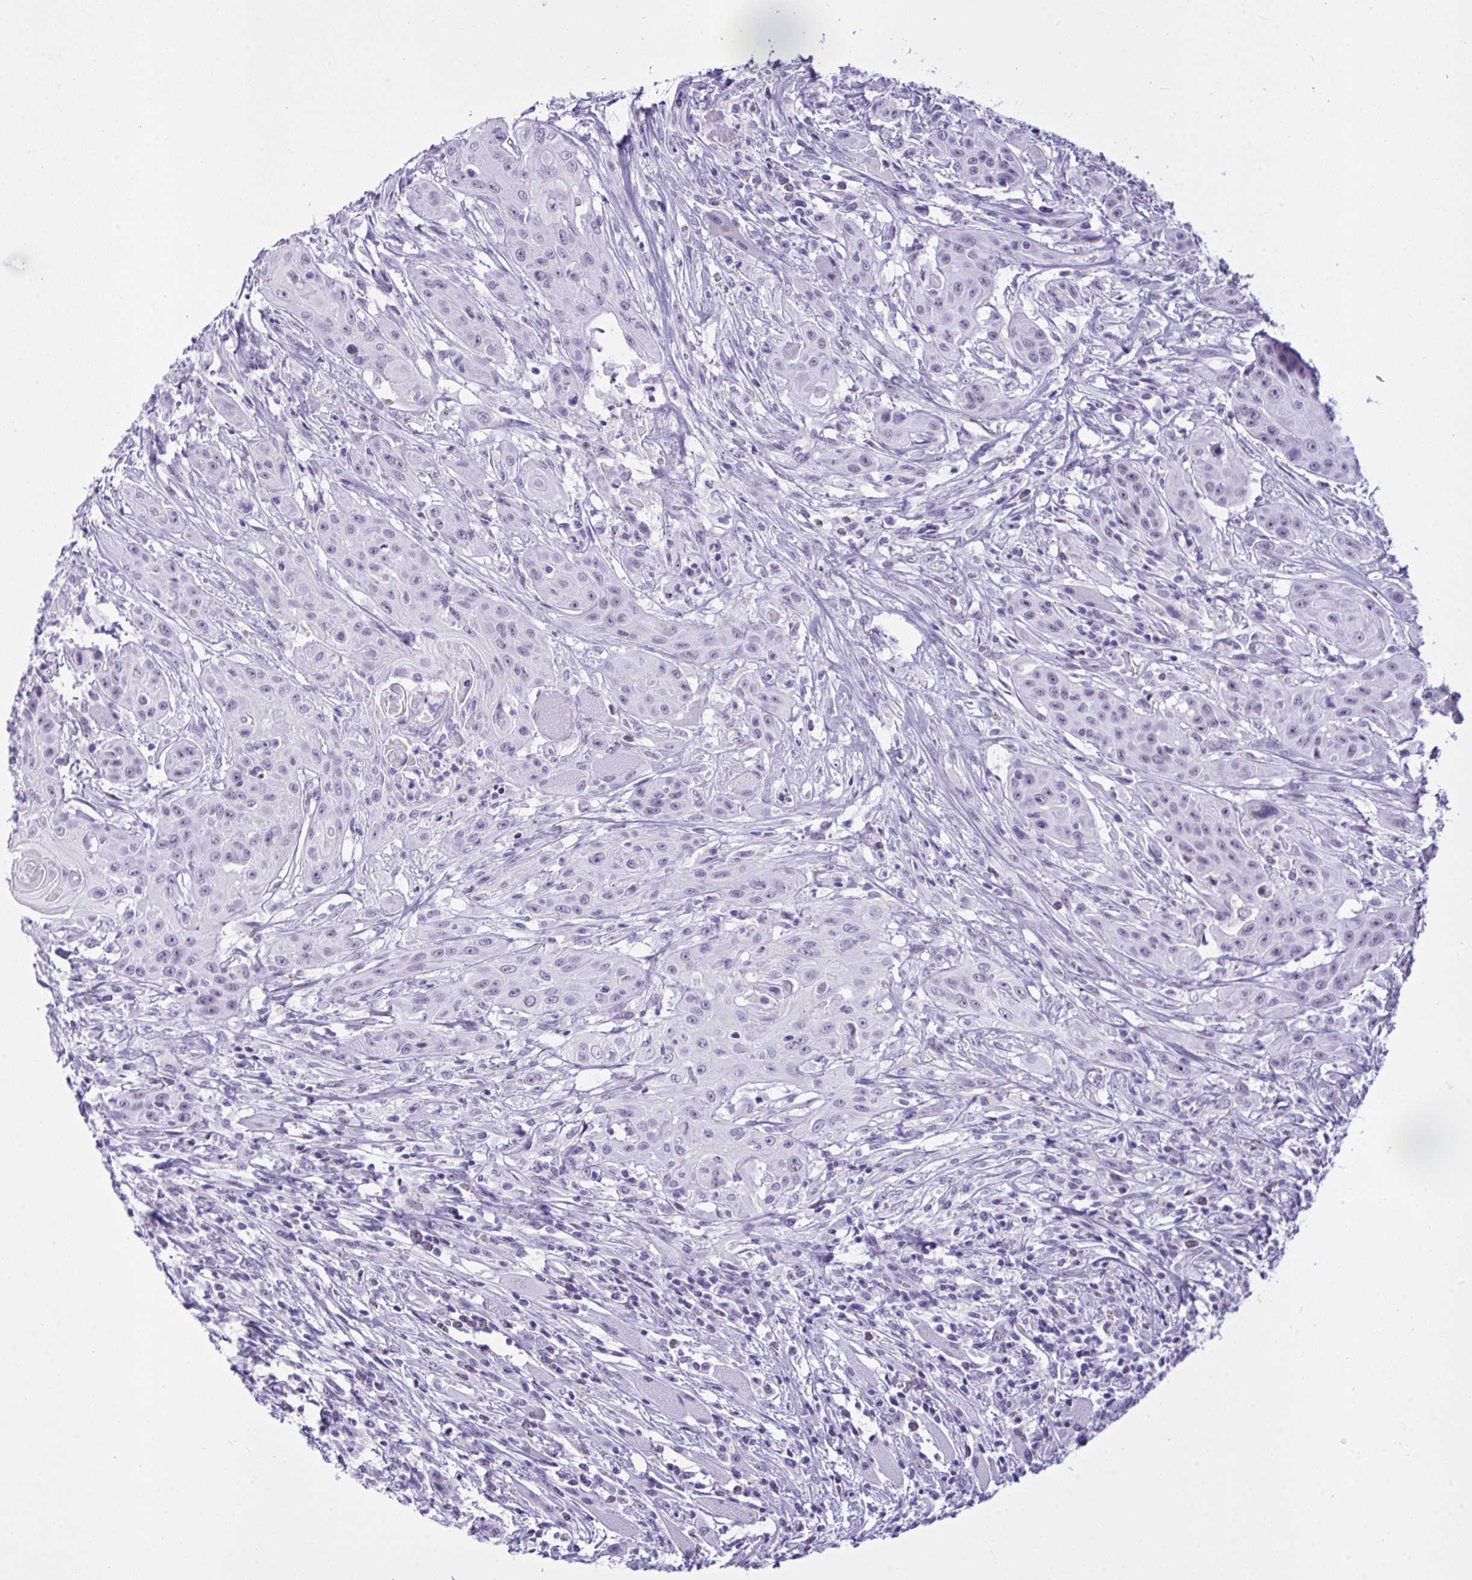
{"staining": {"intensity": "negative", "quantity": "none", "location": "none"}, "tissue": "head and neck cancer", "cell_type": "Tumor cells", "image_type": "cancer", "snomed": [{"axis": "morphology", "description": "Squamous cell carcinoma, NOS"}, {"axis": "topography", "description": "Oral tissue"}, {"axis": "topography", "description": "Head-Neck"}, {"axis": "topography", "description": "Neck, NOS"}], "caption": "Immunohistochemistry (IHC) image of human head and neck cancer stained for a protein (brown), which reveals no positivity in tumor cells.", "gene": "ELN", "patient": {"sex": "female", "age": 55}}